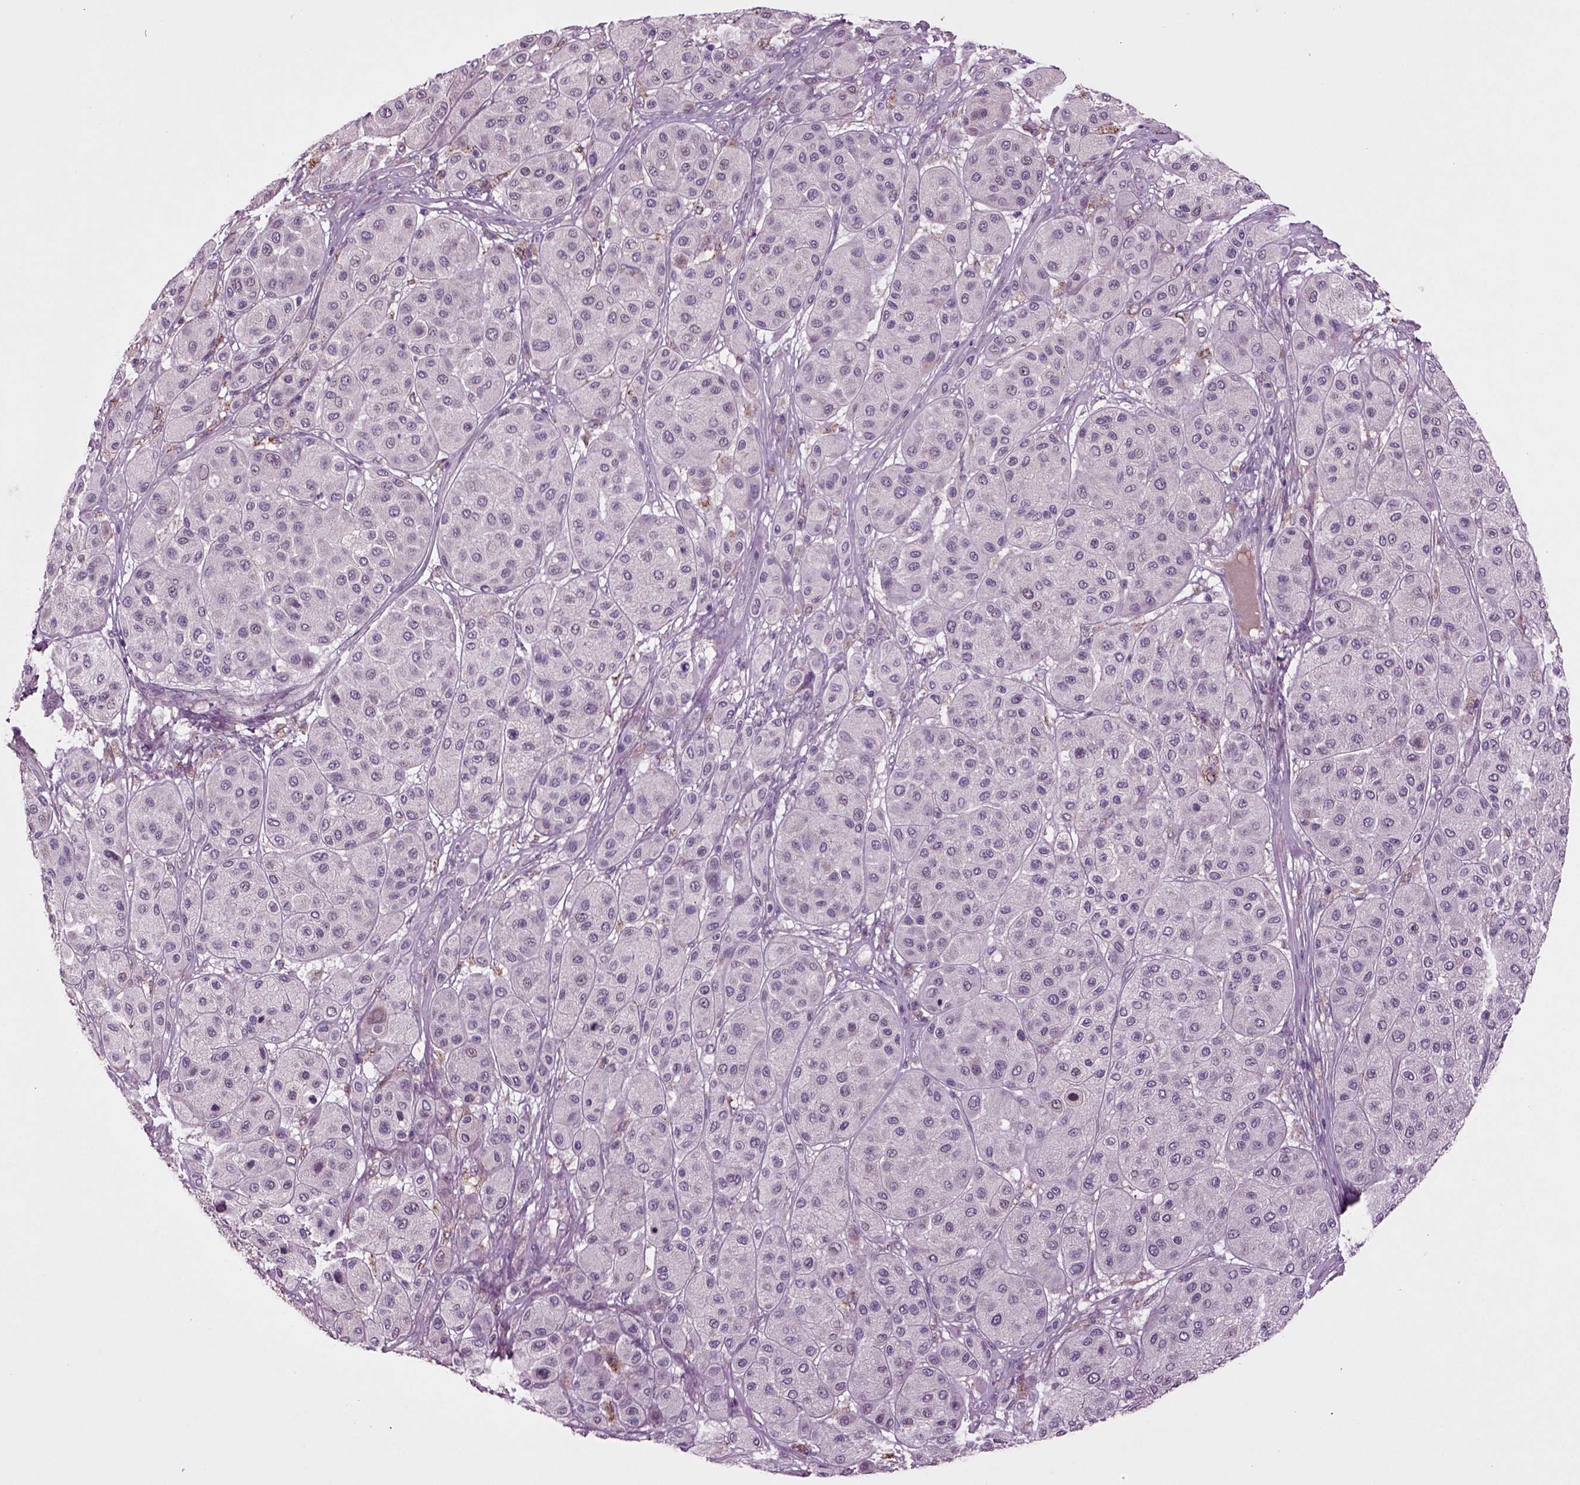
{"staining": {"intensity": "negative", "quantity": "none", "location": "none"}, "tissue": "melanoma", "cell_type": "Tumor cells", "image_type": "cancer", "snomed": [{"axis": "morphology", "description": "Malignant melanoma, Metastatic site"}, {"axis": "topography", "description": "Smooth muscle"}], "caption": "Tumor cells are negative for protein expression in human melanoma.", "gene": "SLC17A6", "patient": {"sex": "male", "age": 41}}